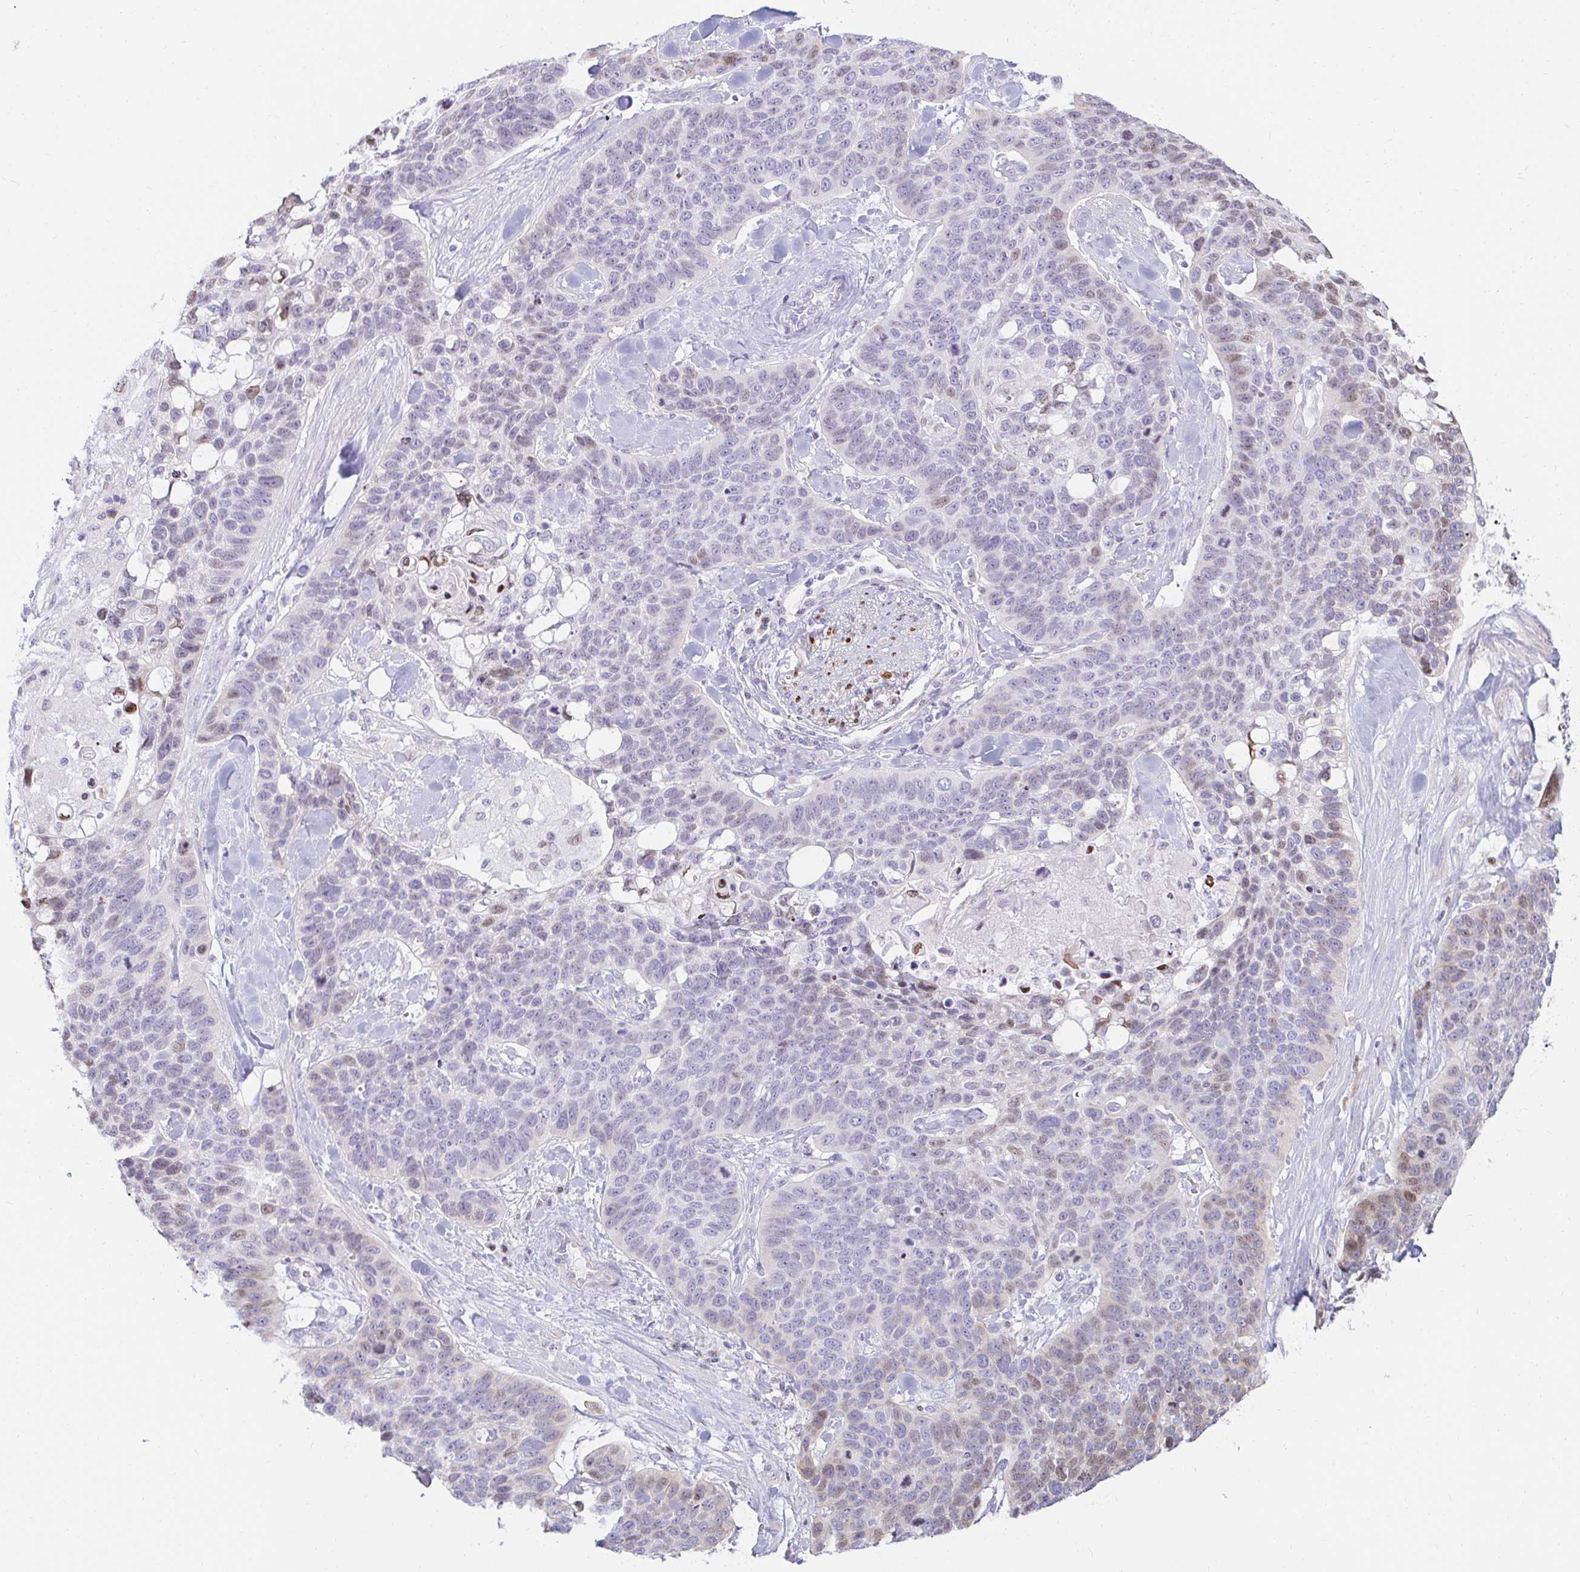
{"staining": {"intensity": "weak", "quantity": "<25%", "location": "nuclear"}, "tissue": "lung cancer", "cell_type": "Tumor cells", "image_type": "cancer", "snomed": [{"axis": "morphology", "description": "Squamous cell carcinoma, NOS"}, {"axis": "topography", "description": "Lung"}], "caption": "The micrograph demonstrates no staining of tumor cells in lung squamous cell carcinoma.", "gene": "CAPSL", "patient": {"sex": "male", "age": 62}}